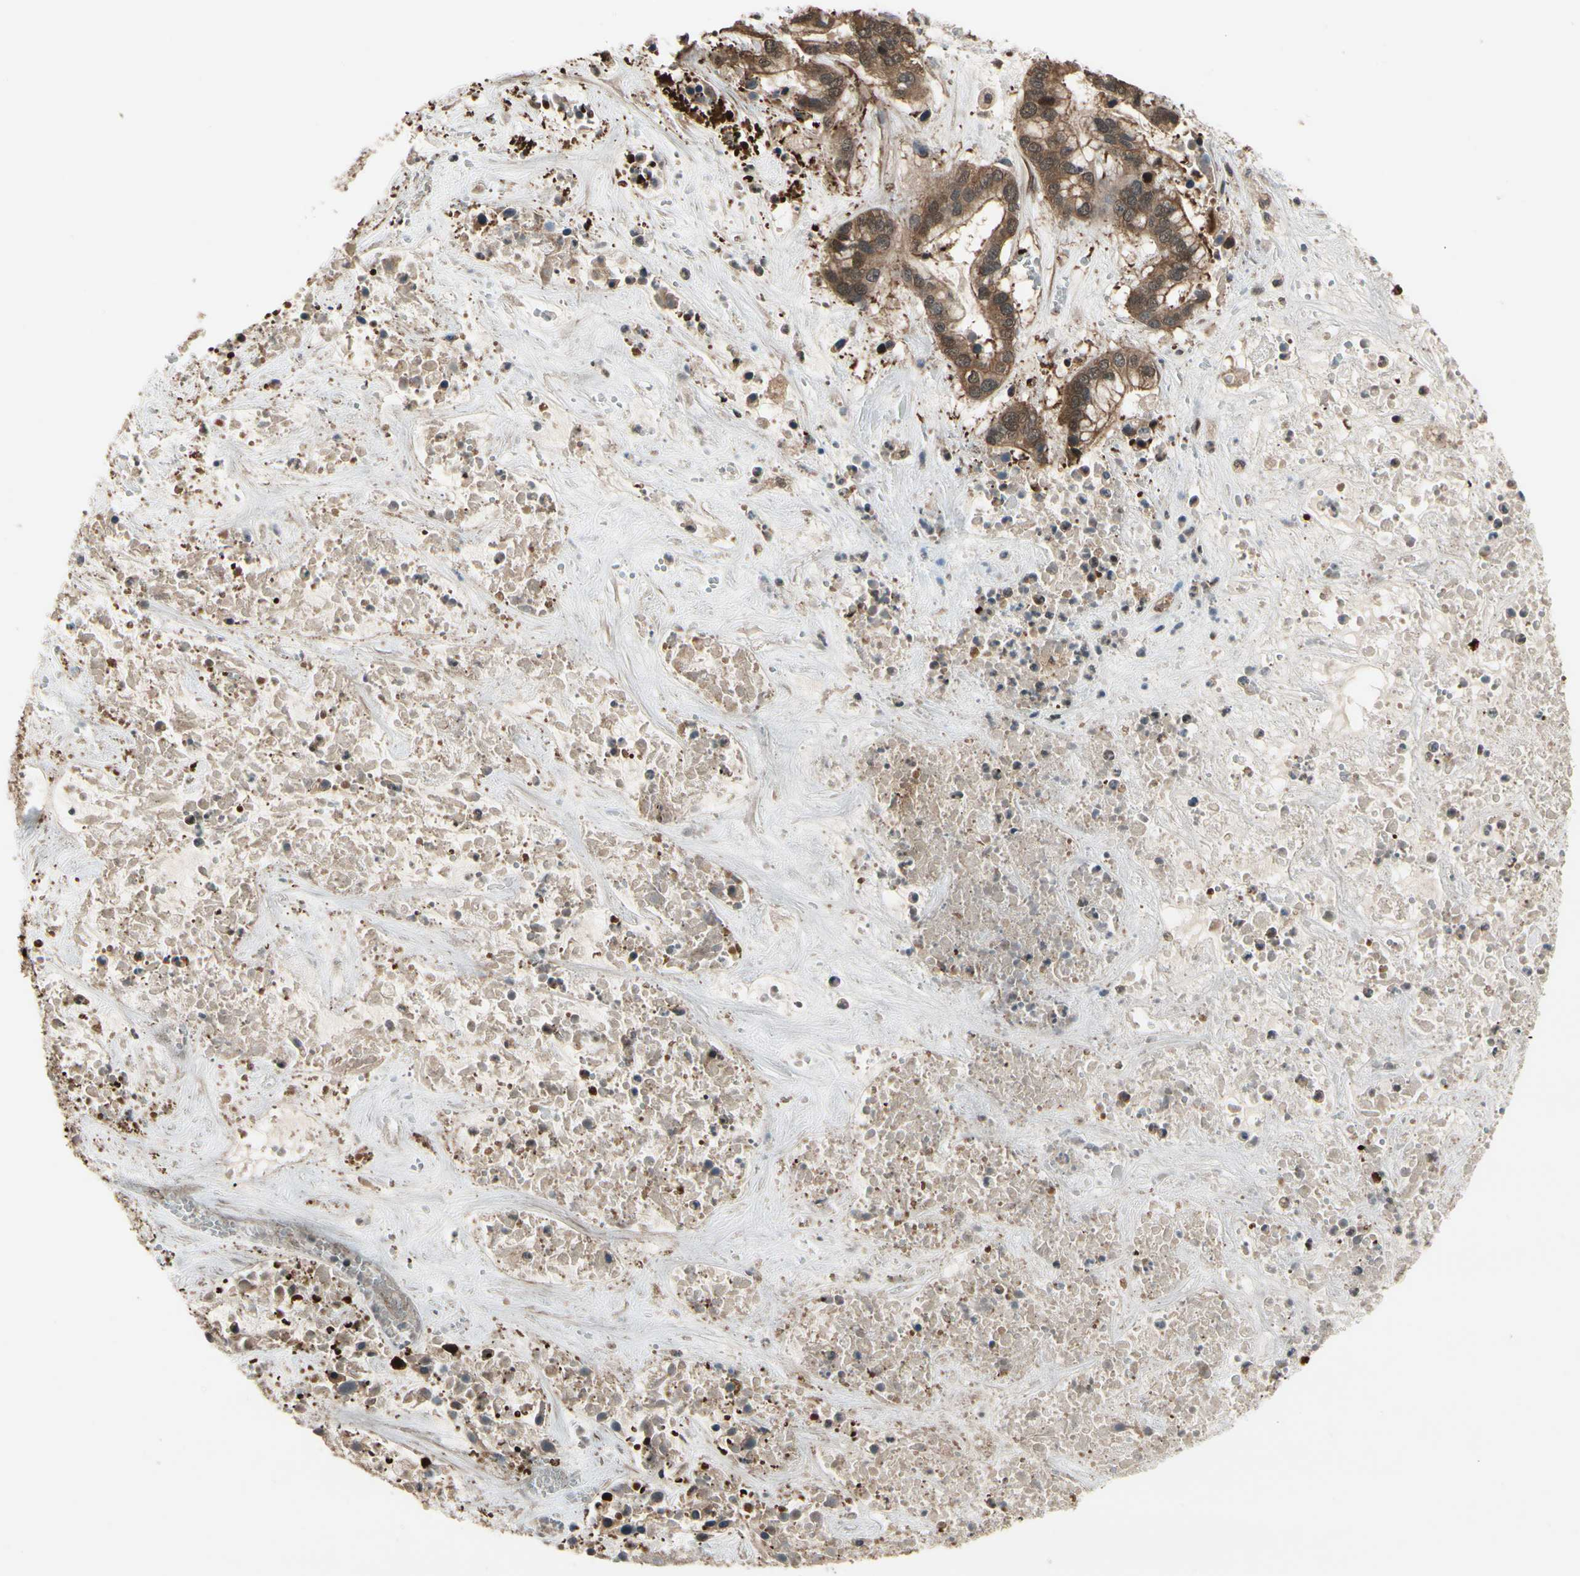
{"staining": {"intensity": "weak", "quantity": ">75%", "location": "cytoplasmic/membranous"}, "tissue": "liver cancer", "cell_type": "Tumor cells", "image_type": "cancer", "snomed": [{"axis": "morphology", "description": "Cholangiocarcinoma"}, {"axis": "topography", "description": "Liver"}], "caption": "This is an image of IHC staining of liver cancer (cholangiocarcinoma), which shows weak expression in the cytoplasmic/membranous of tumor cells.", "gene": "CSF1R", "patient": {"sex": "female", "age": 65}}